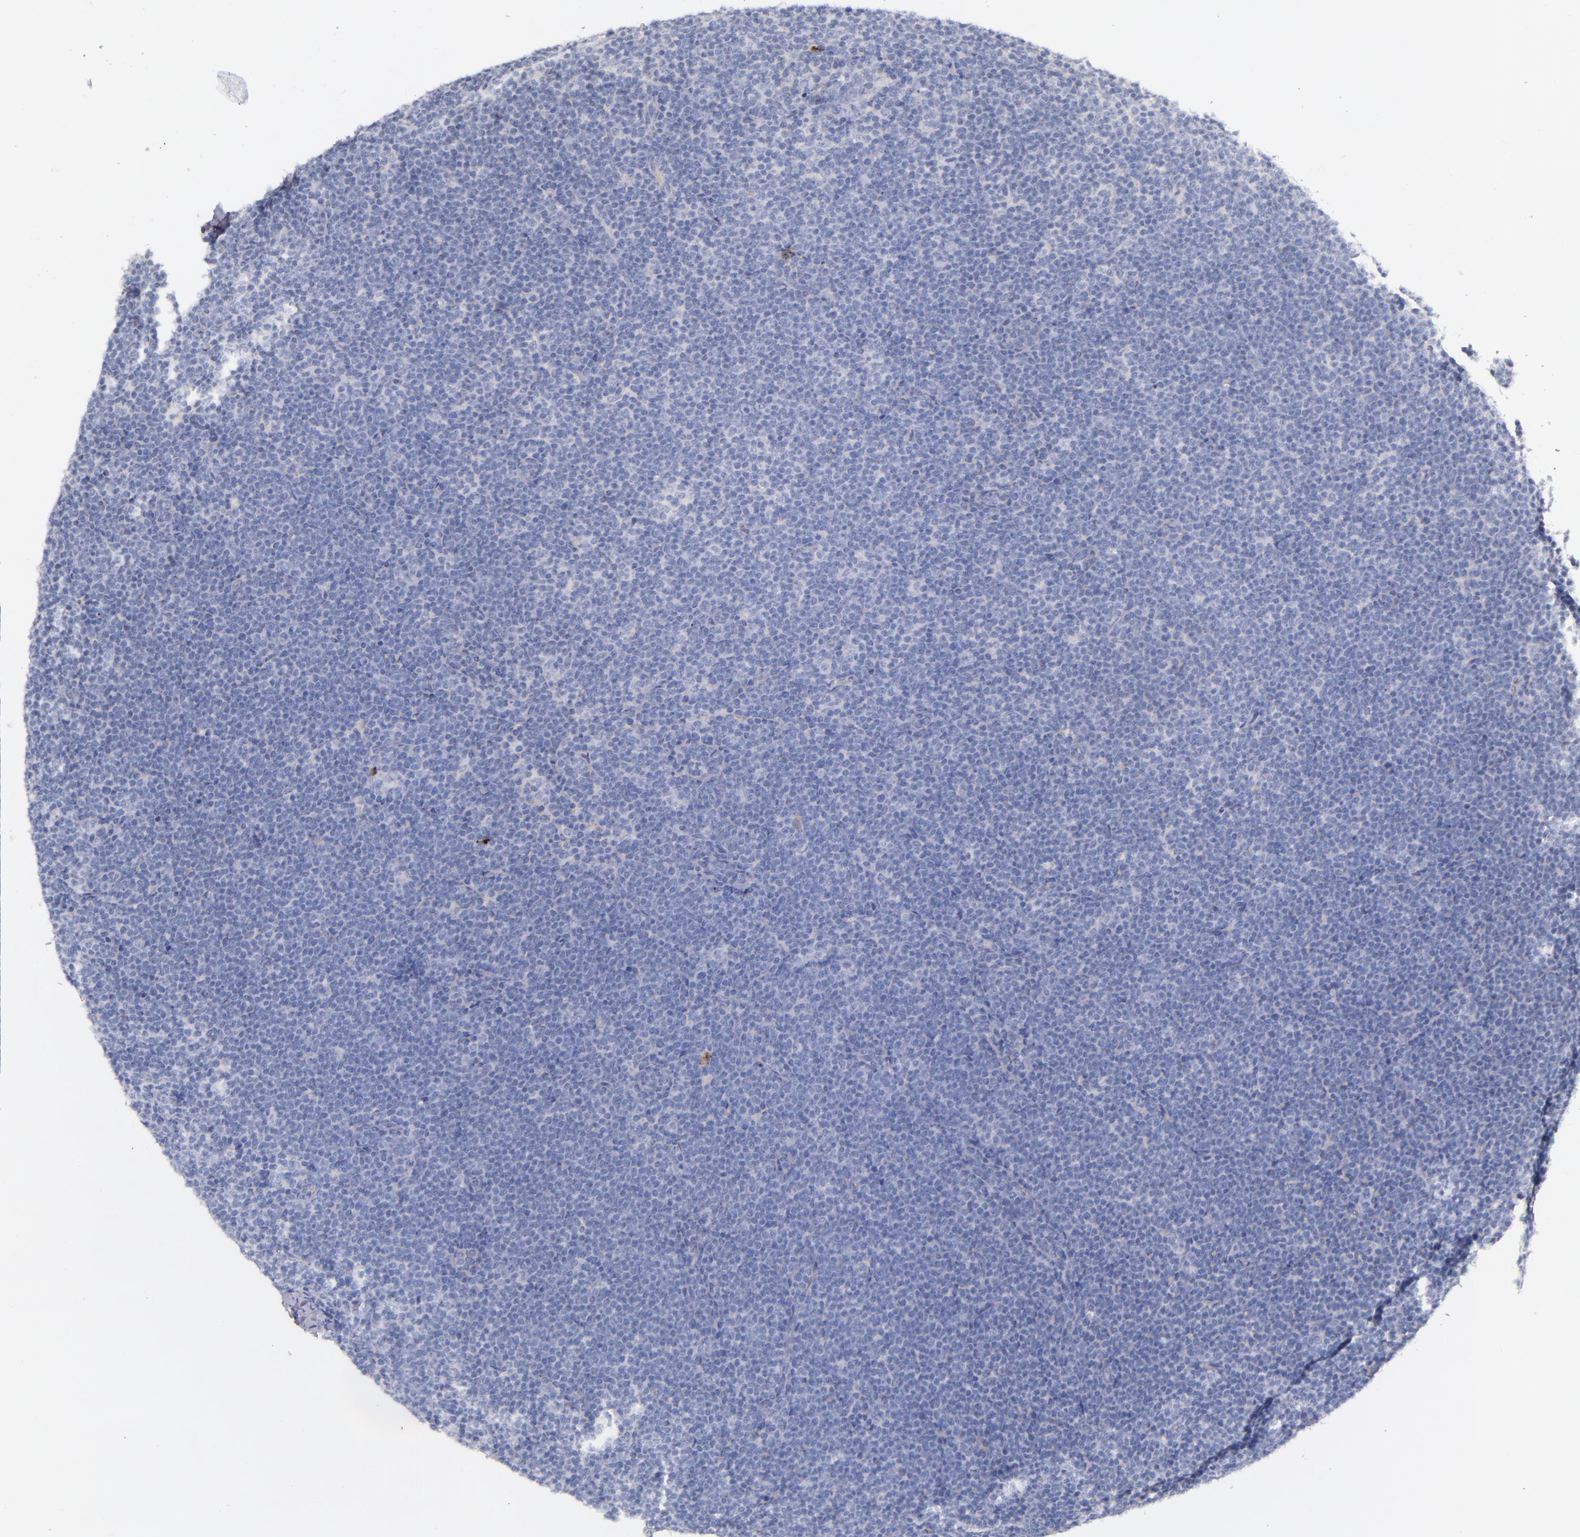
{"staining": {"intensity": "negative", "quantity": "none", "location": "none"}, "tissue": "lymphoma", "cell_type": "Tumor cells", "image_type": "cancer", "snomed": [{"axis": "morphology", "description": "Malignant lymphoma, non-Hodgkin's type, High grade"}, {"axis": "topography", "description": "Lymph node"}], "caption": "Tumor cells are negative for brown protein staining in high-grade malignant lymphoma, non-Hodgkin's type.", "gene": "KNG1", "patient": {"sex": "female", "age": 58}}